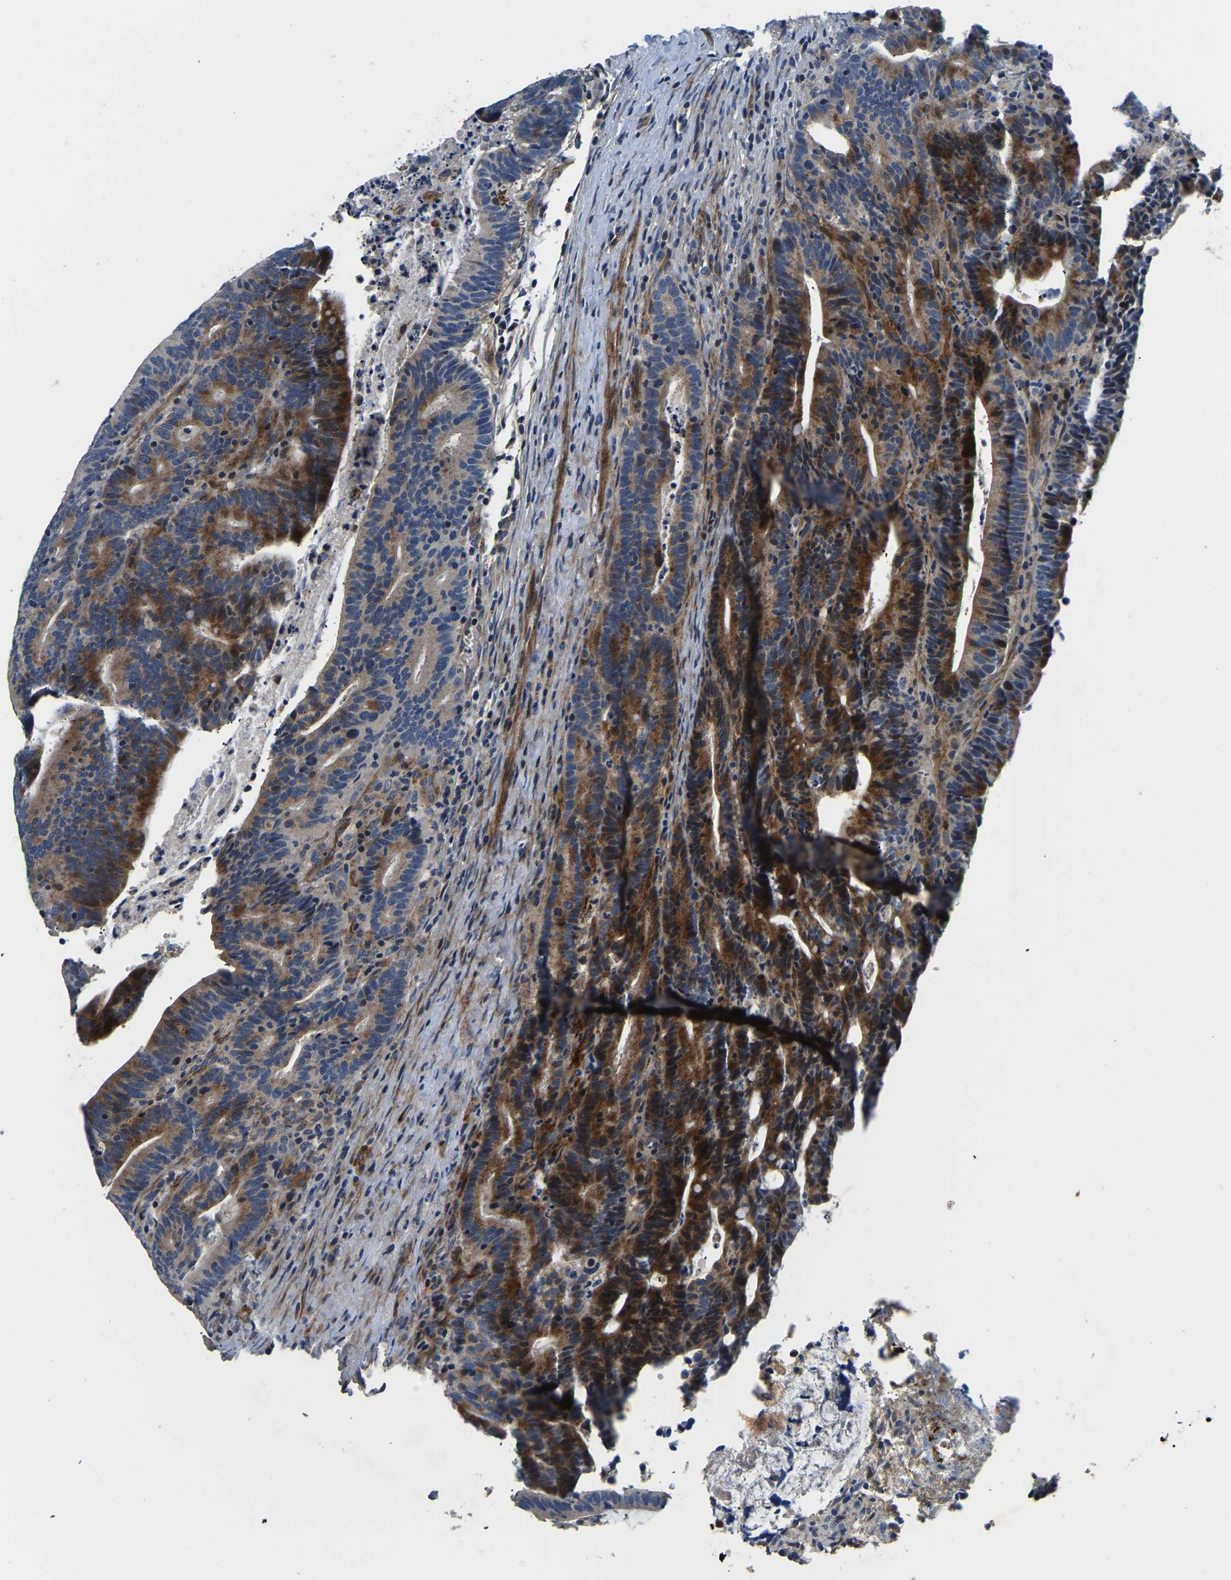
{"staining": {"intensity": "moderate", "quantity": "25%-75%", "location": "cytoplasmic/membranous"}, "tissue": "colorectal cancer", "cell_type": "Tumor cells", "image_type": "cancer", "snomed": [{"axis": "morphology", "description": "Adenocarcinoma, NOS"}, {"axis": "topography", "description": "Colon"}], "caption": "Immunohistochemistry (IHC) (DAB) staining of colorectal cancer reveals moderate cytoplasmic/membranous protein expression in approximately 25%-75% of tumor cells.", "gene": "RNF39", "patient": {"sex": "female", "age": 66}}